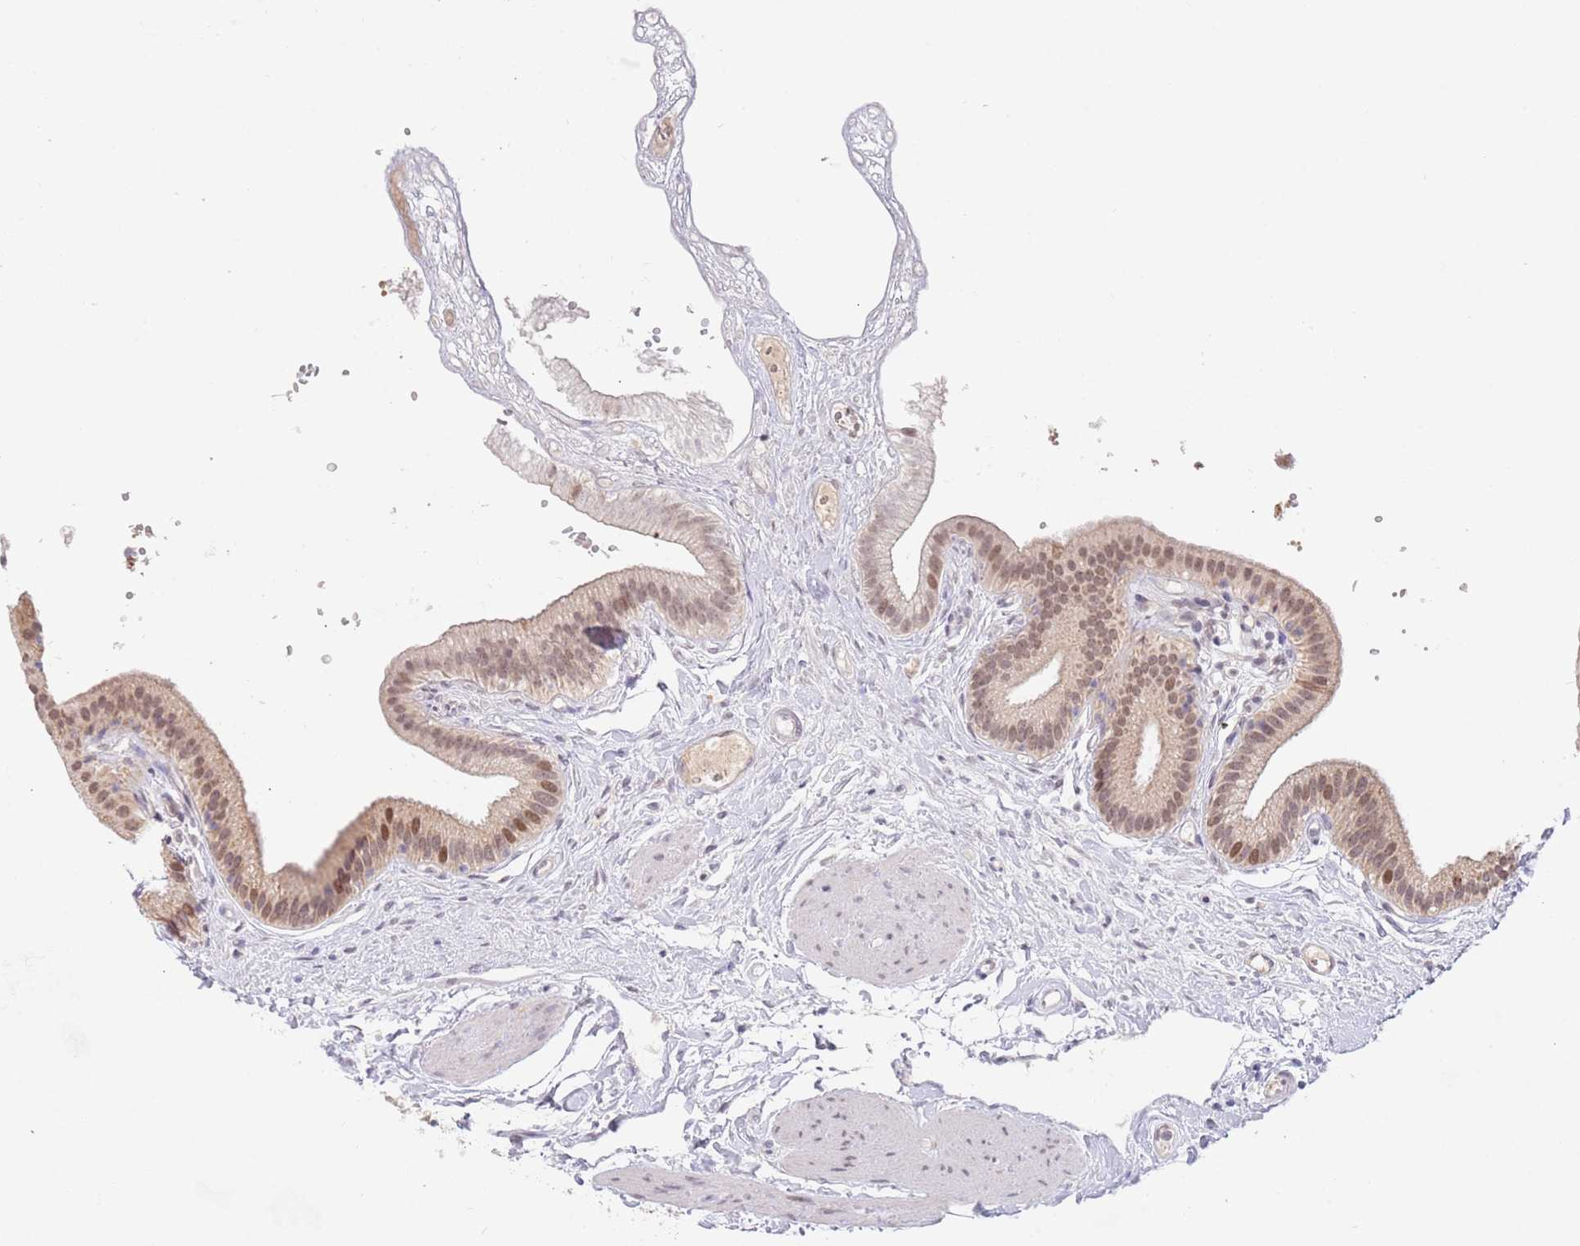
{"staining": {"intensity": "moderate", "quantity": ">75%", "location": "cytoplasmic/membranous,nuclear"}, "tissue": "gallbladder", "cell_type": "Glandular cells", "image_type": "normal", "snomed": [{"axis": "morphology", "description": "Normal tissue, NOS"}, {"axis": "topography", "description": "Gallbladder"}], "caption": "IHC of normal human gallbladder reveals medium levels of moderate cytoplasmic/membranous,nuclear staining in about >75% of glandular cells.", "gene": "TIMM13", "patient": {"sex": "female", "age": 54}}